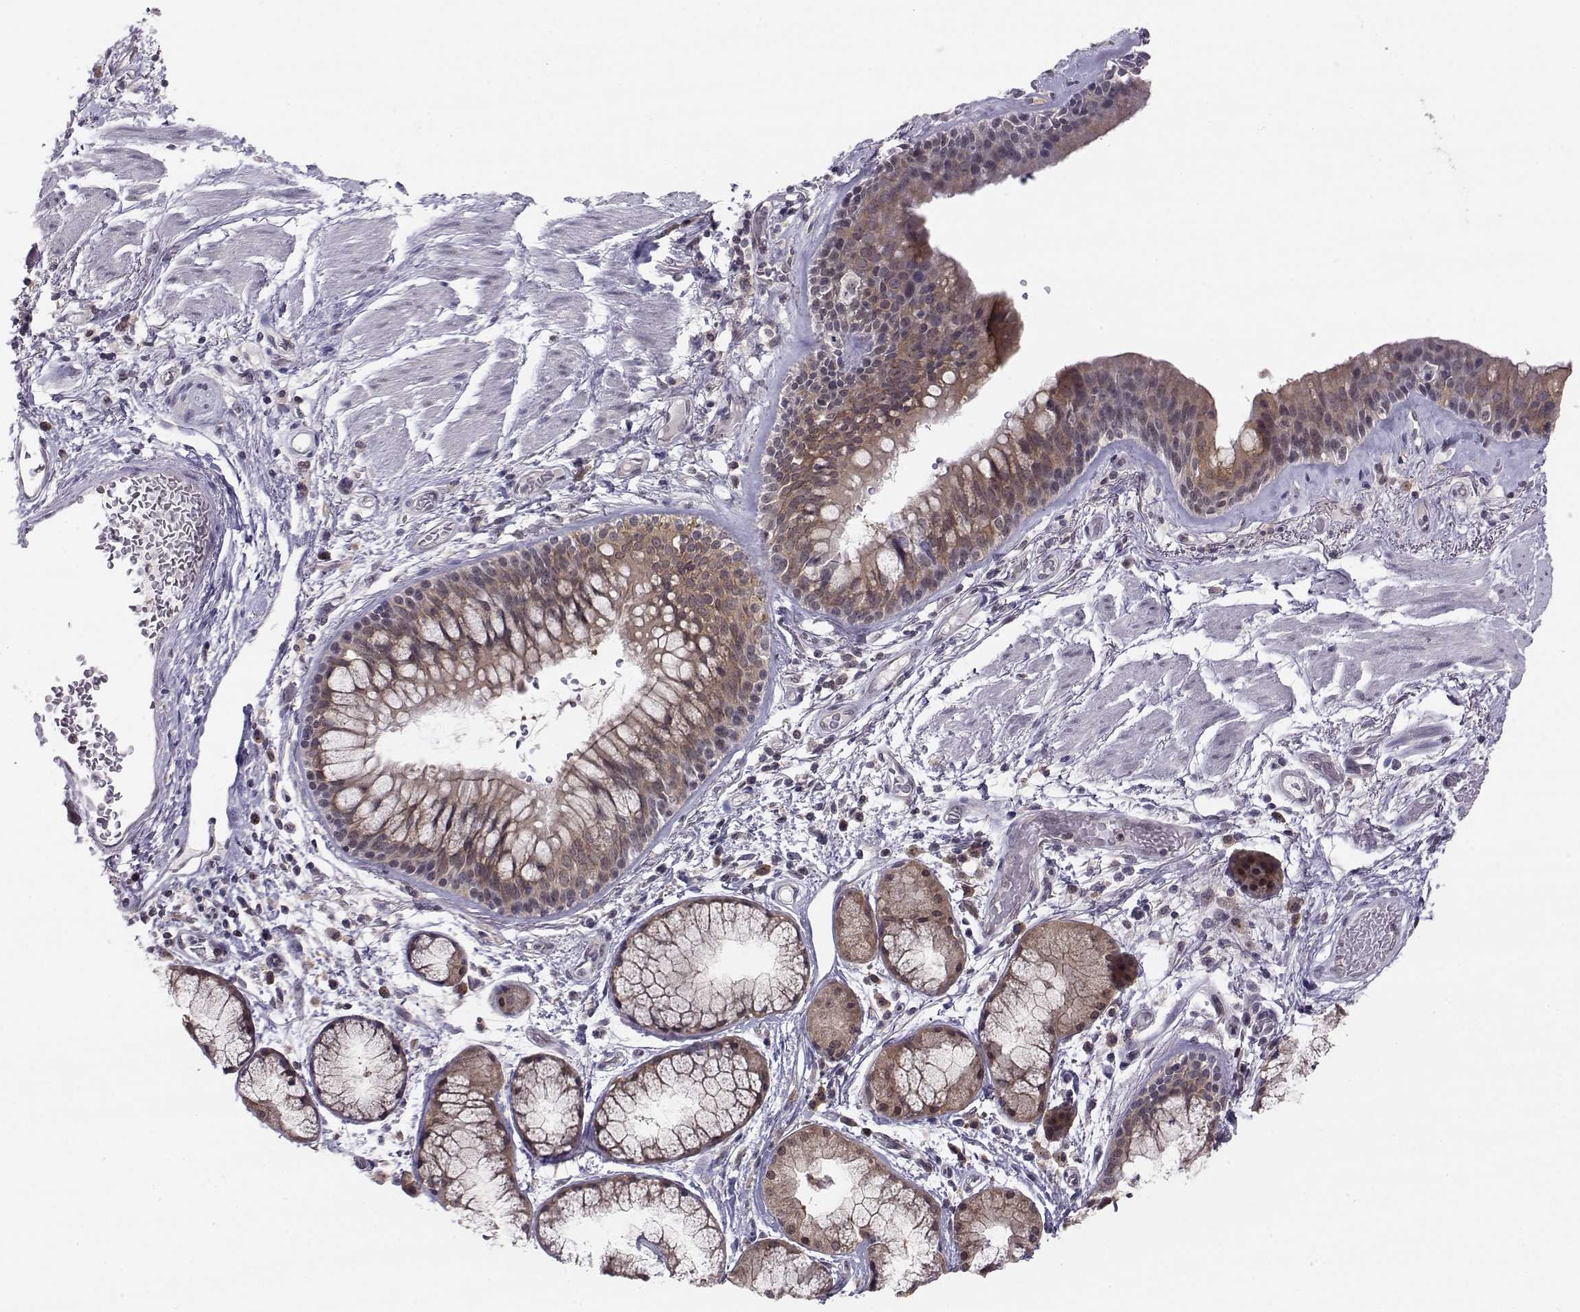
{"staining": {"intensity": "moderate", "quantity": ">75%", "location": "cytoplasmic/membranous"}, "tissue": "bronchus", "cell_type": "Respiratory epithelial cells", "image_type": "normal", "snomed": [{"axis": "morphology", "description": "Normal tissue, NOS"}, {"axis": "topography", "description": "Bronchus"}, {"axis": "topography", "description": "Lung"}], "caption": "Moderate cytoplasmic/membranous protein staining is seen in about >75% of respiratory epithelial cells in bronchus. The staining was performed using DAB to visualize the protein expression in brown, while the nuclei were stained in blue with hematoxylin (Magnification: 20x).", "gene": "KIF13B", "patient": {"sex": "female", "age": 57}}